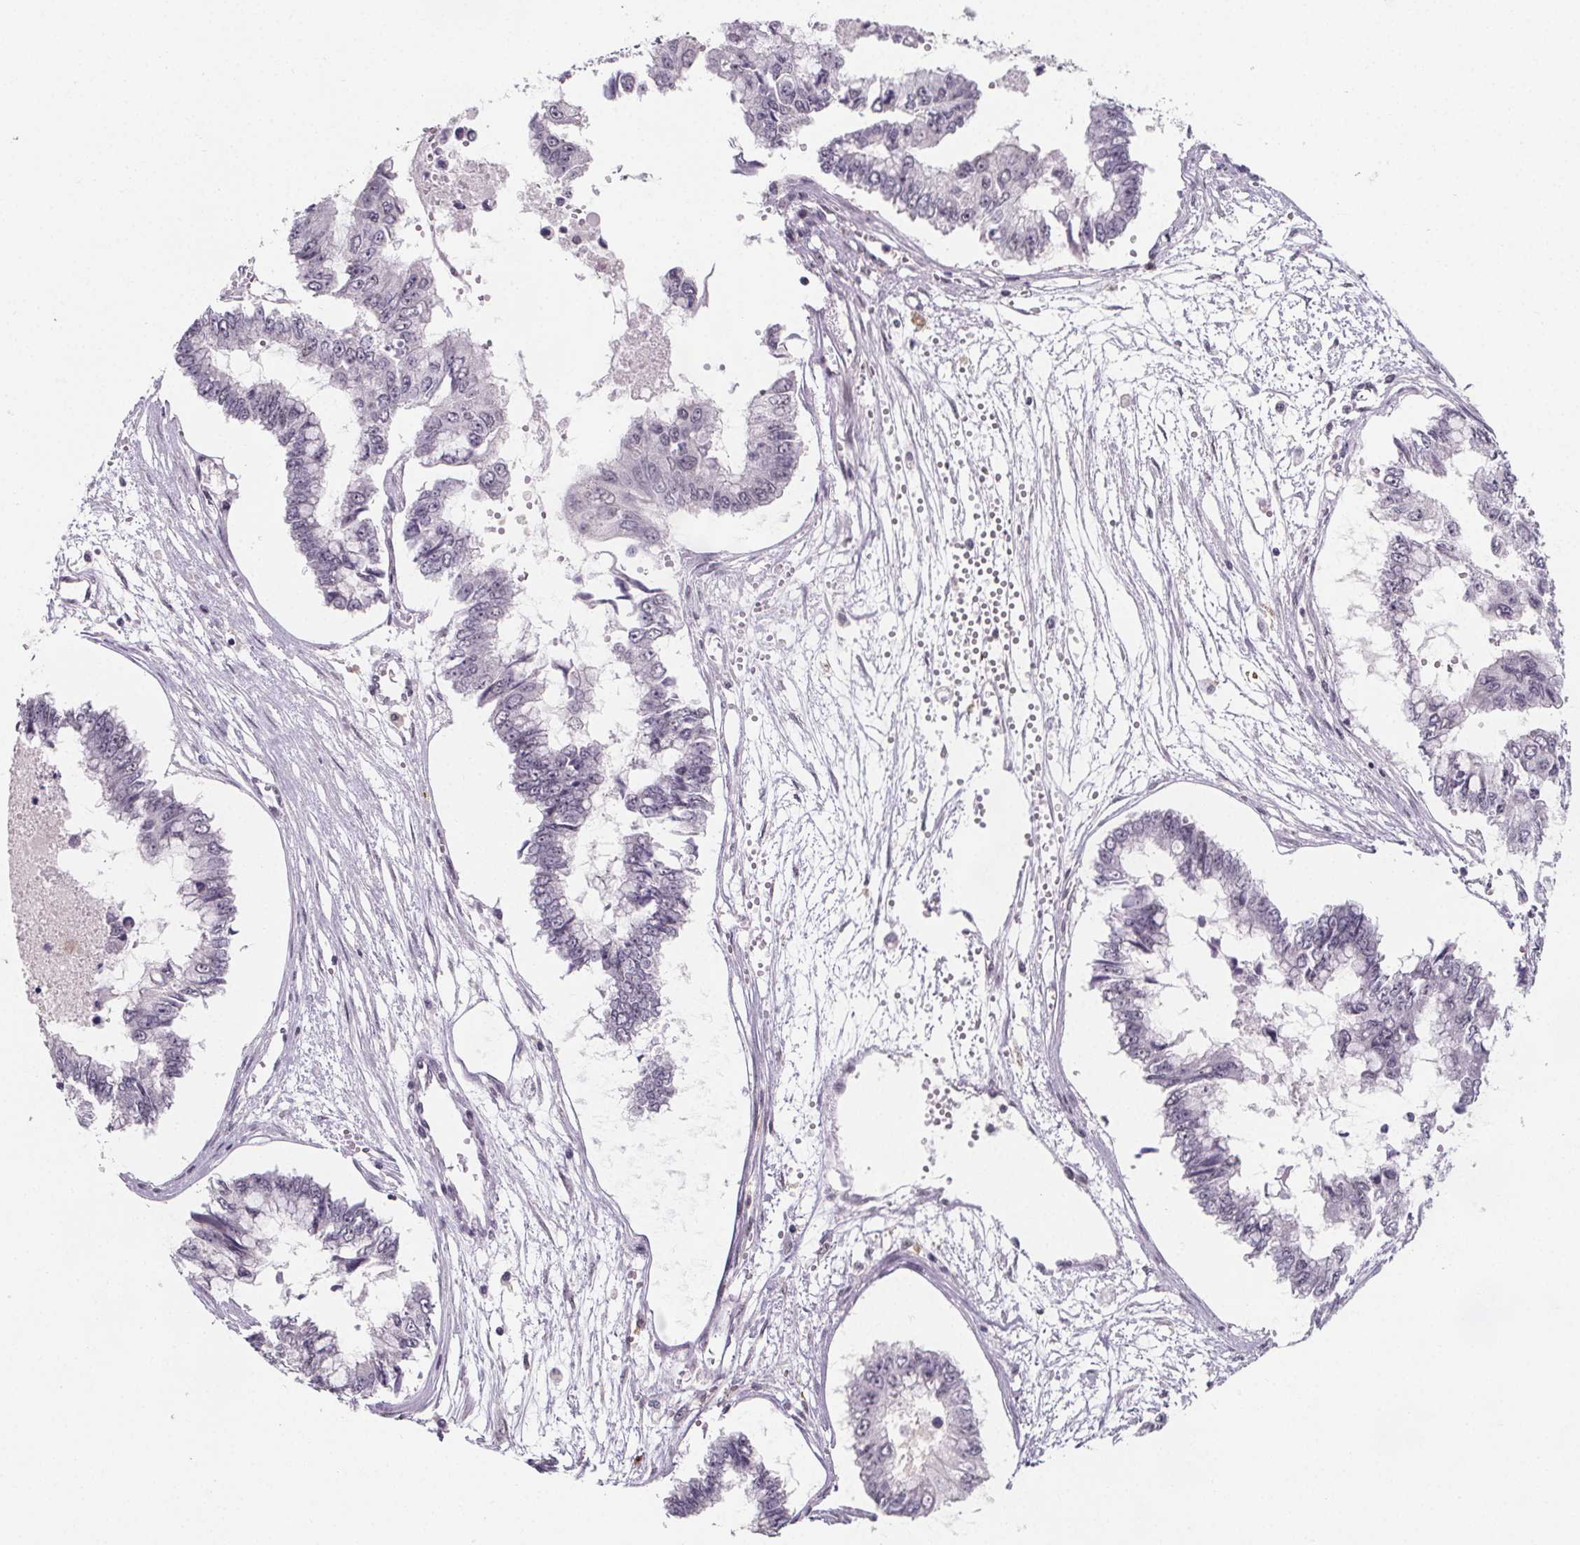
{"staining": {"intensity": "negative", "quantity": "none", "location": "none"}, "tissue": "ovarian cancer", "cell_type": "Tumor cells", "image_type": "cancer", "snomed": [{"axis": "morphology", "description": "Cystadenocarcinoma, mucinous, NOS"}, {"axis": "topography", "description": "Ovary"}], "caption": "Human ovarian cancer (mucinous cystadenocarcinoma) stained for a protein using immunohistochemistry displays no positivity in tumor cells.", "gene": "ZNF572", "patient": {"sex": "female", "age": 72}}